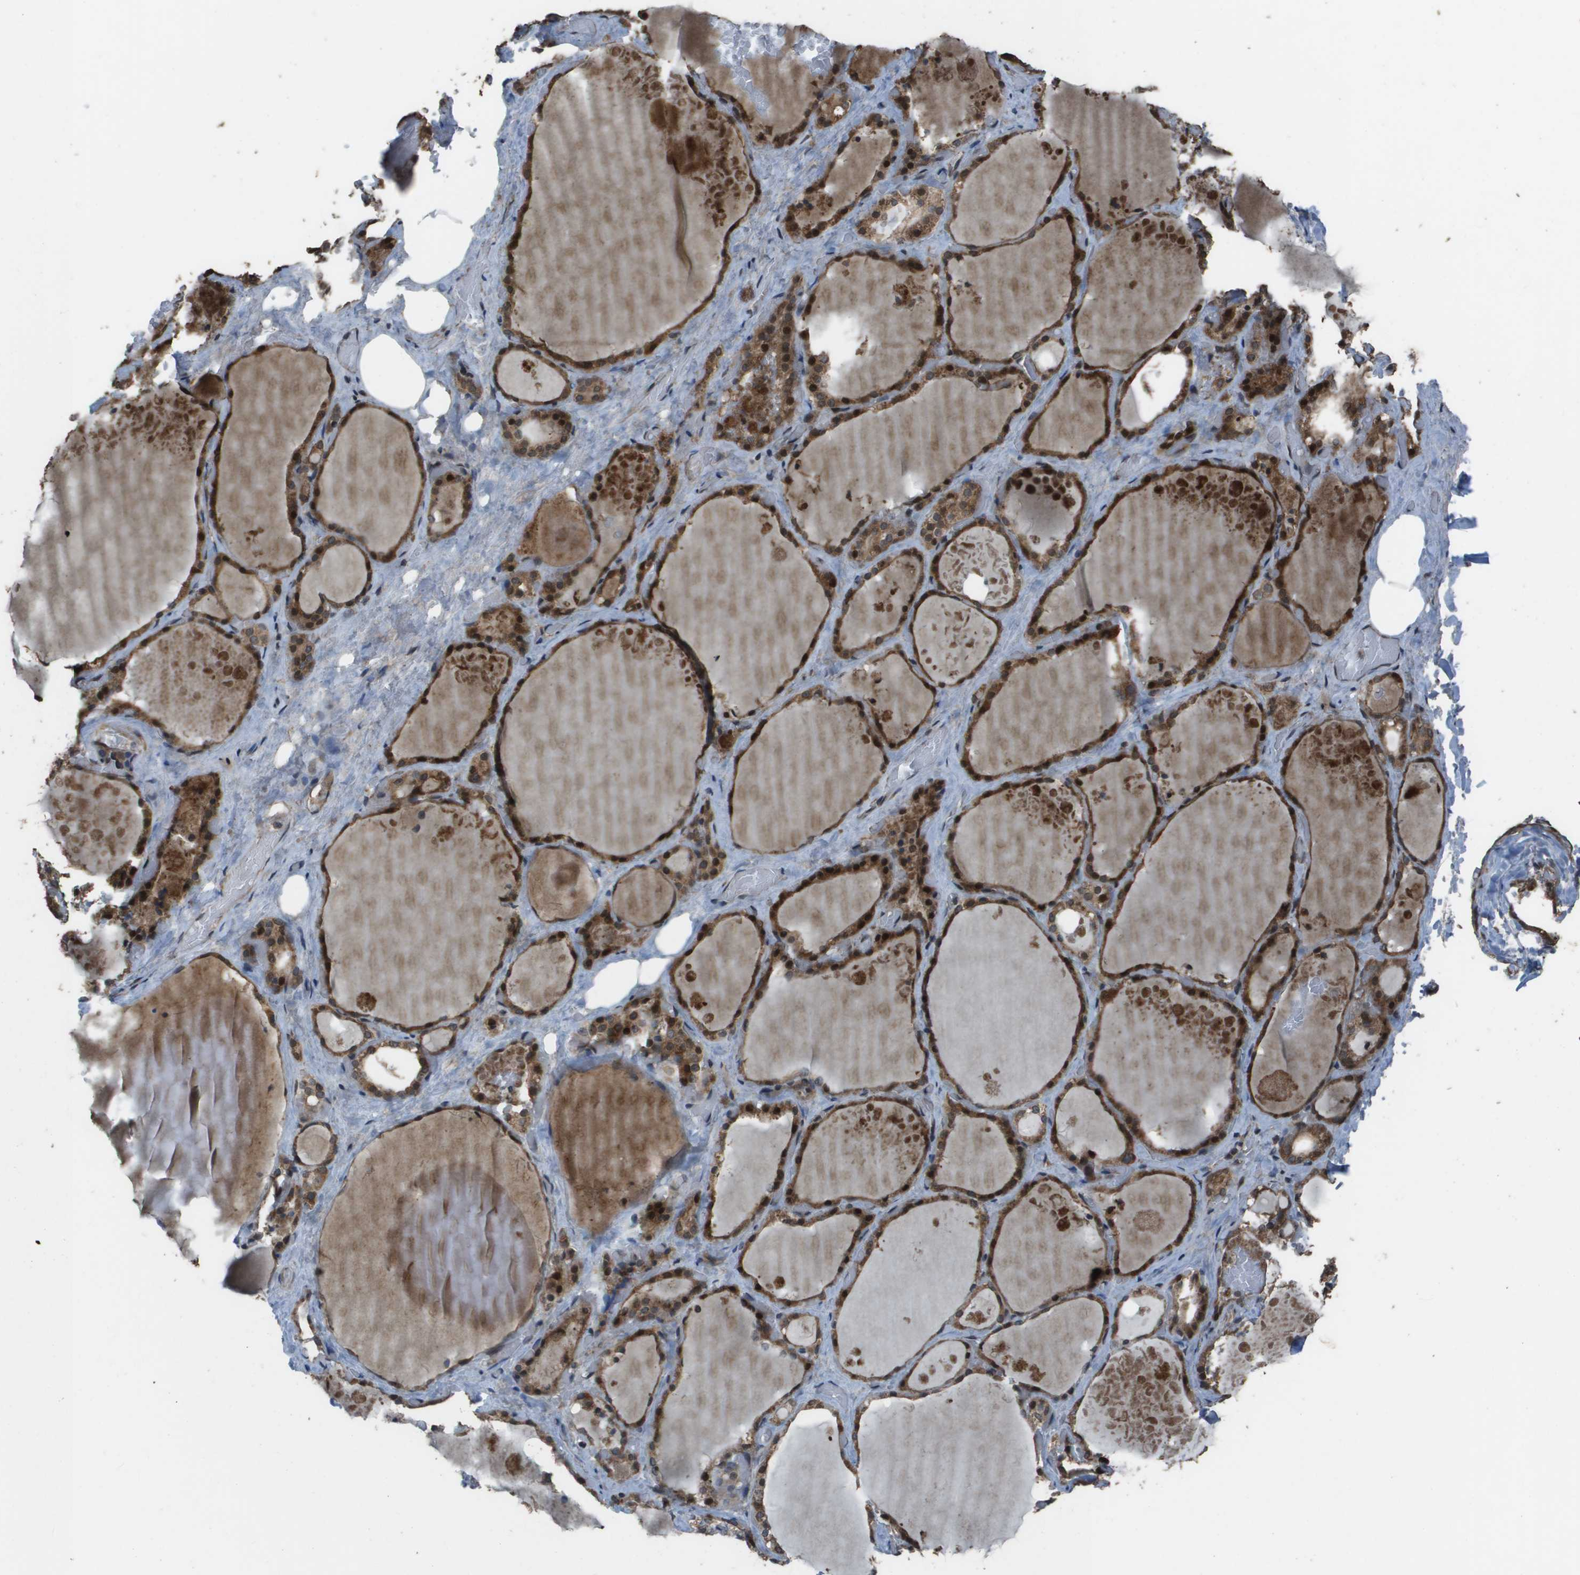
{"staining": {"intensity": "strong", "quantity": ">75%", "location": "cytoplasmic/membranous,nuclear"}, "tissue": "thyroid gland", "cell_type": "Glandular cells", "image_type": "normal", "snomed": [{"axis": "morphology", "description": "Normal tissue, NOS"}, {"axis": "topography", "description": "Thyroid gland"}], "caption": "Immunohistochemical staining of benign thyroid gland shows >75% levels of strong cytoplasmic/membranous,nuclear protein positivity in about >75% of glandular cells. The protein is stained brown, and the nuclei are stained in blue (DAB (3,3'-diaminobenzidine) IHC with brightfield microscopy, high magnification).", "gene": "FIG4", "patient": {"sex": "male", "age": 61}}